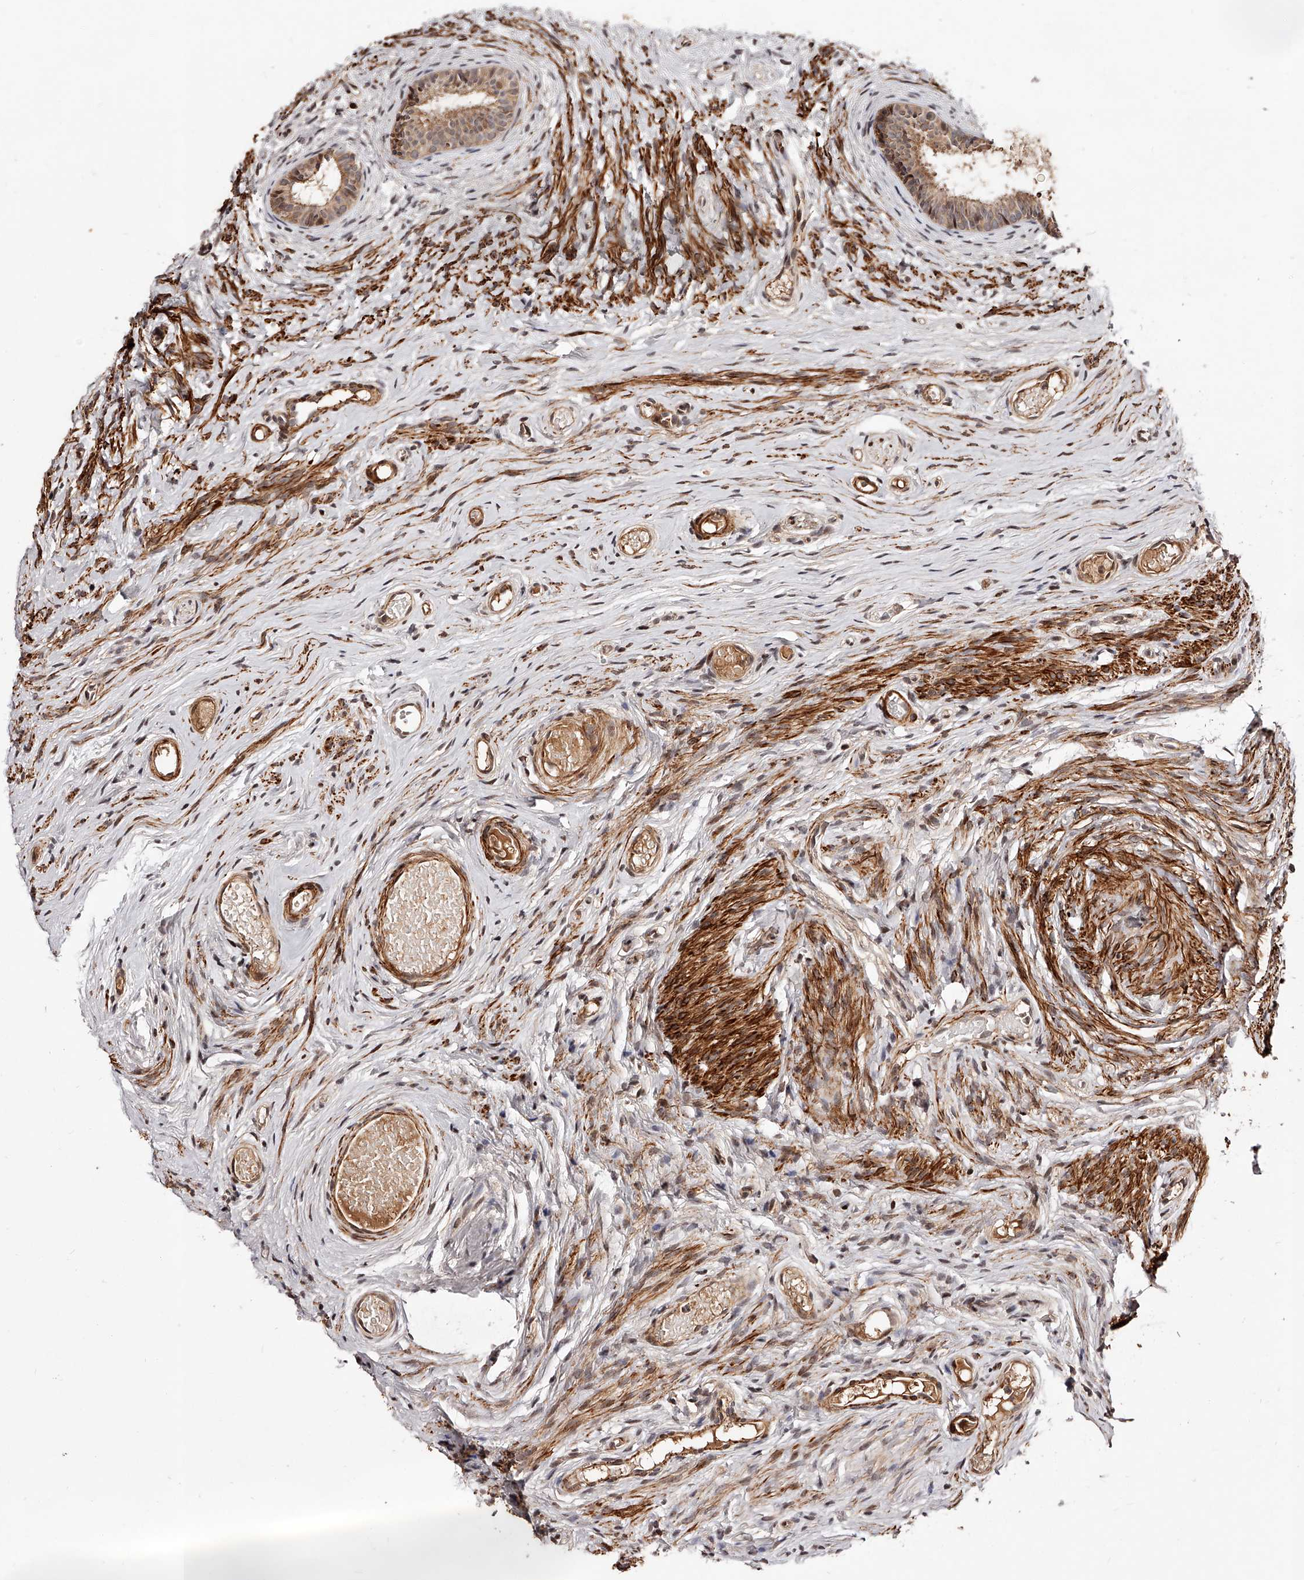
{"staining": {"intensity": "moderate", "quantity": ">75%", "location": "cytoplasmic/membranous"}, "tissue": "epididymis", "cell_type": "Glandular cells", "image_type": "normal", "snomed": [{"axis": "morphology", "description": "Normal tissue, NOS"}, {"axis": "topography", "description": "Epididymis"}], "caption": "Protein expression analysis of unremarkable human epididymis reveals moderate cytoplasmic/membranous expression in about >75% of glandular cells.", "gene": "CUL7", "patient": {"sex": "male", "age": 9}}